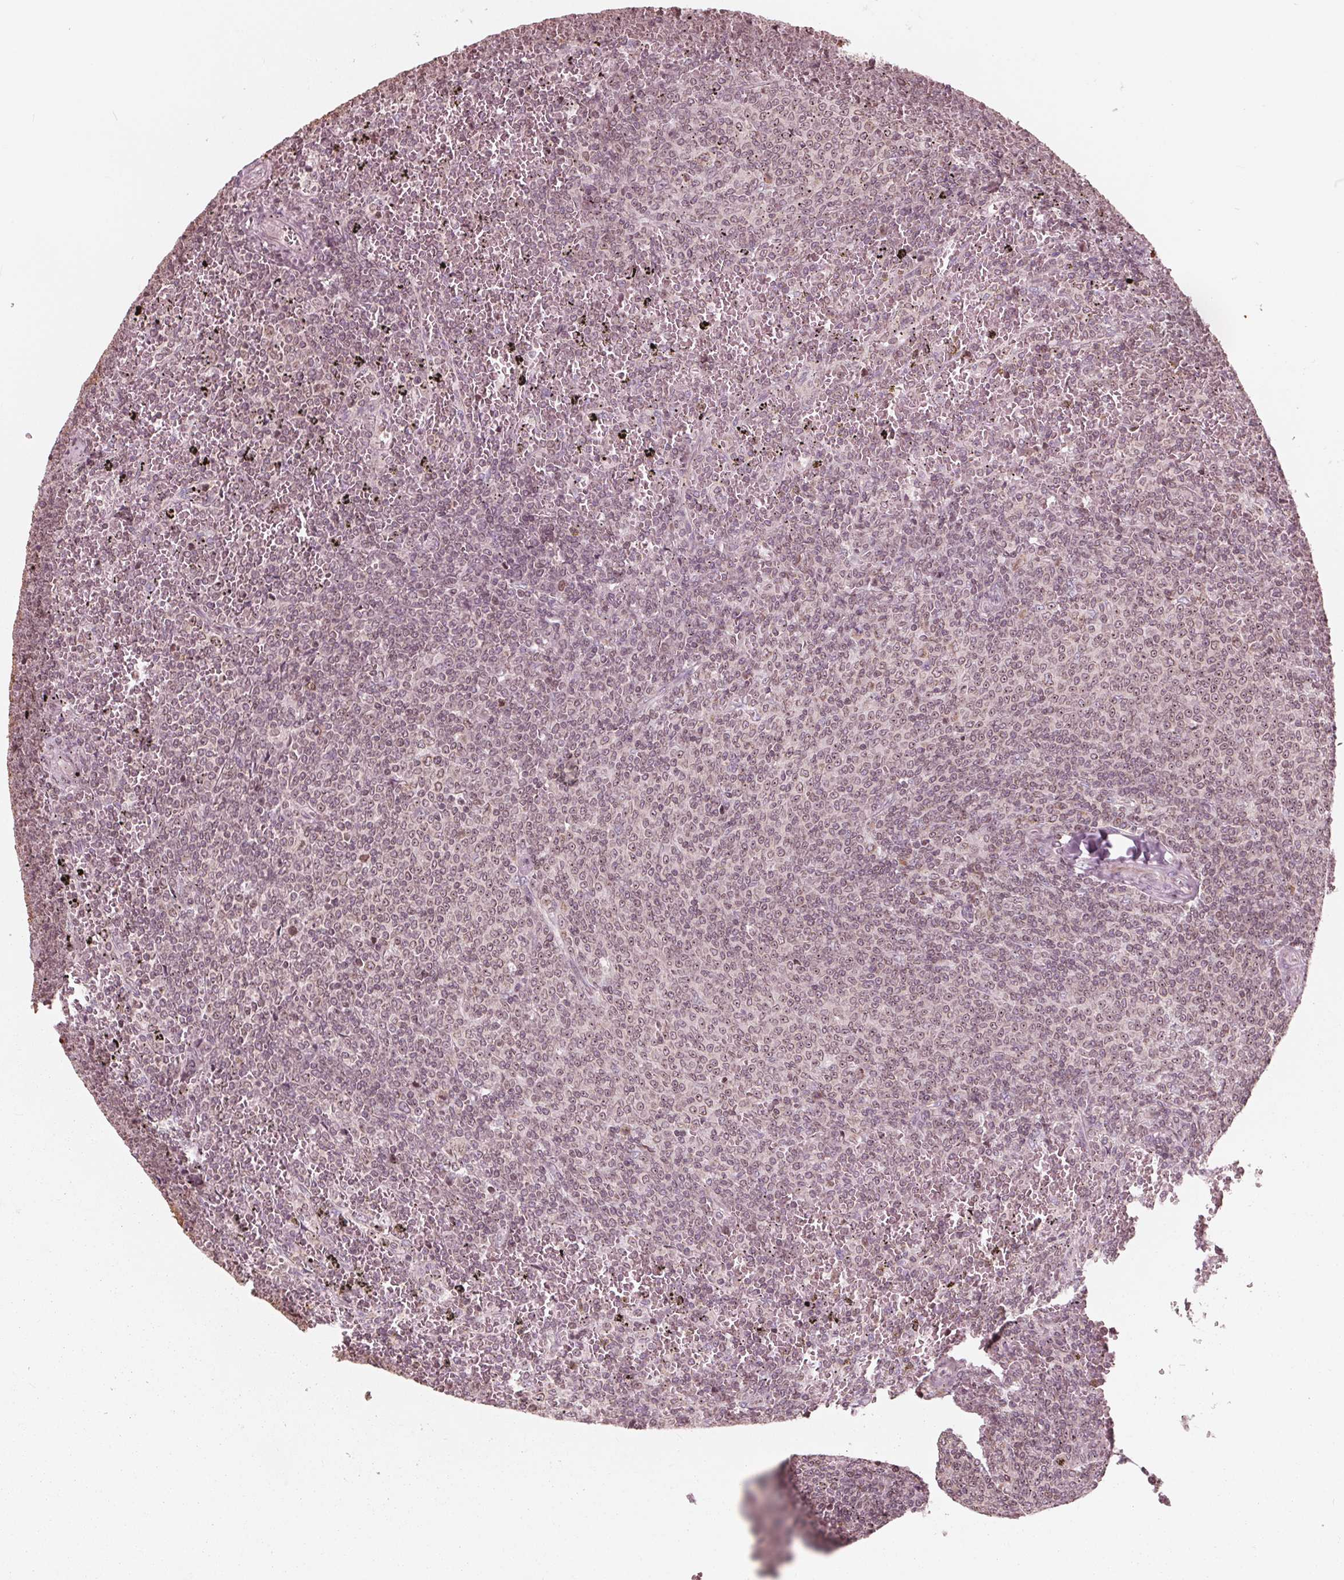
{"staining": {"intensity": "weak", "quantity": "25%-75%", "location": "cytoplasmic/membranous,nuclear"}, "tissue": "lymphoma", "cell_type": "Tumor cells", "image_type": "cancer", "snomed": [{"axis": "morphology", "description": "Malignant lymphoma, non-Hodgkin's type, Low grade"}, {"axis": "topography", "description": "Spleen"}], "caption": "Protein positivity by IHC exhibits weak cytoplasmic/membranous and nuclear staining in about 25%-75% of tumor cells in low-grade malignant lymphoma, non-Hodgkin's type.", "gene": "NUP210", "patient": {"sex": "female", "age": 77}}